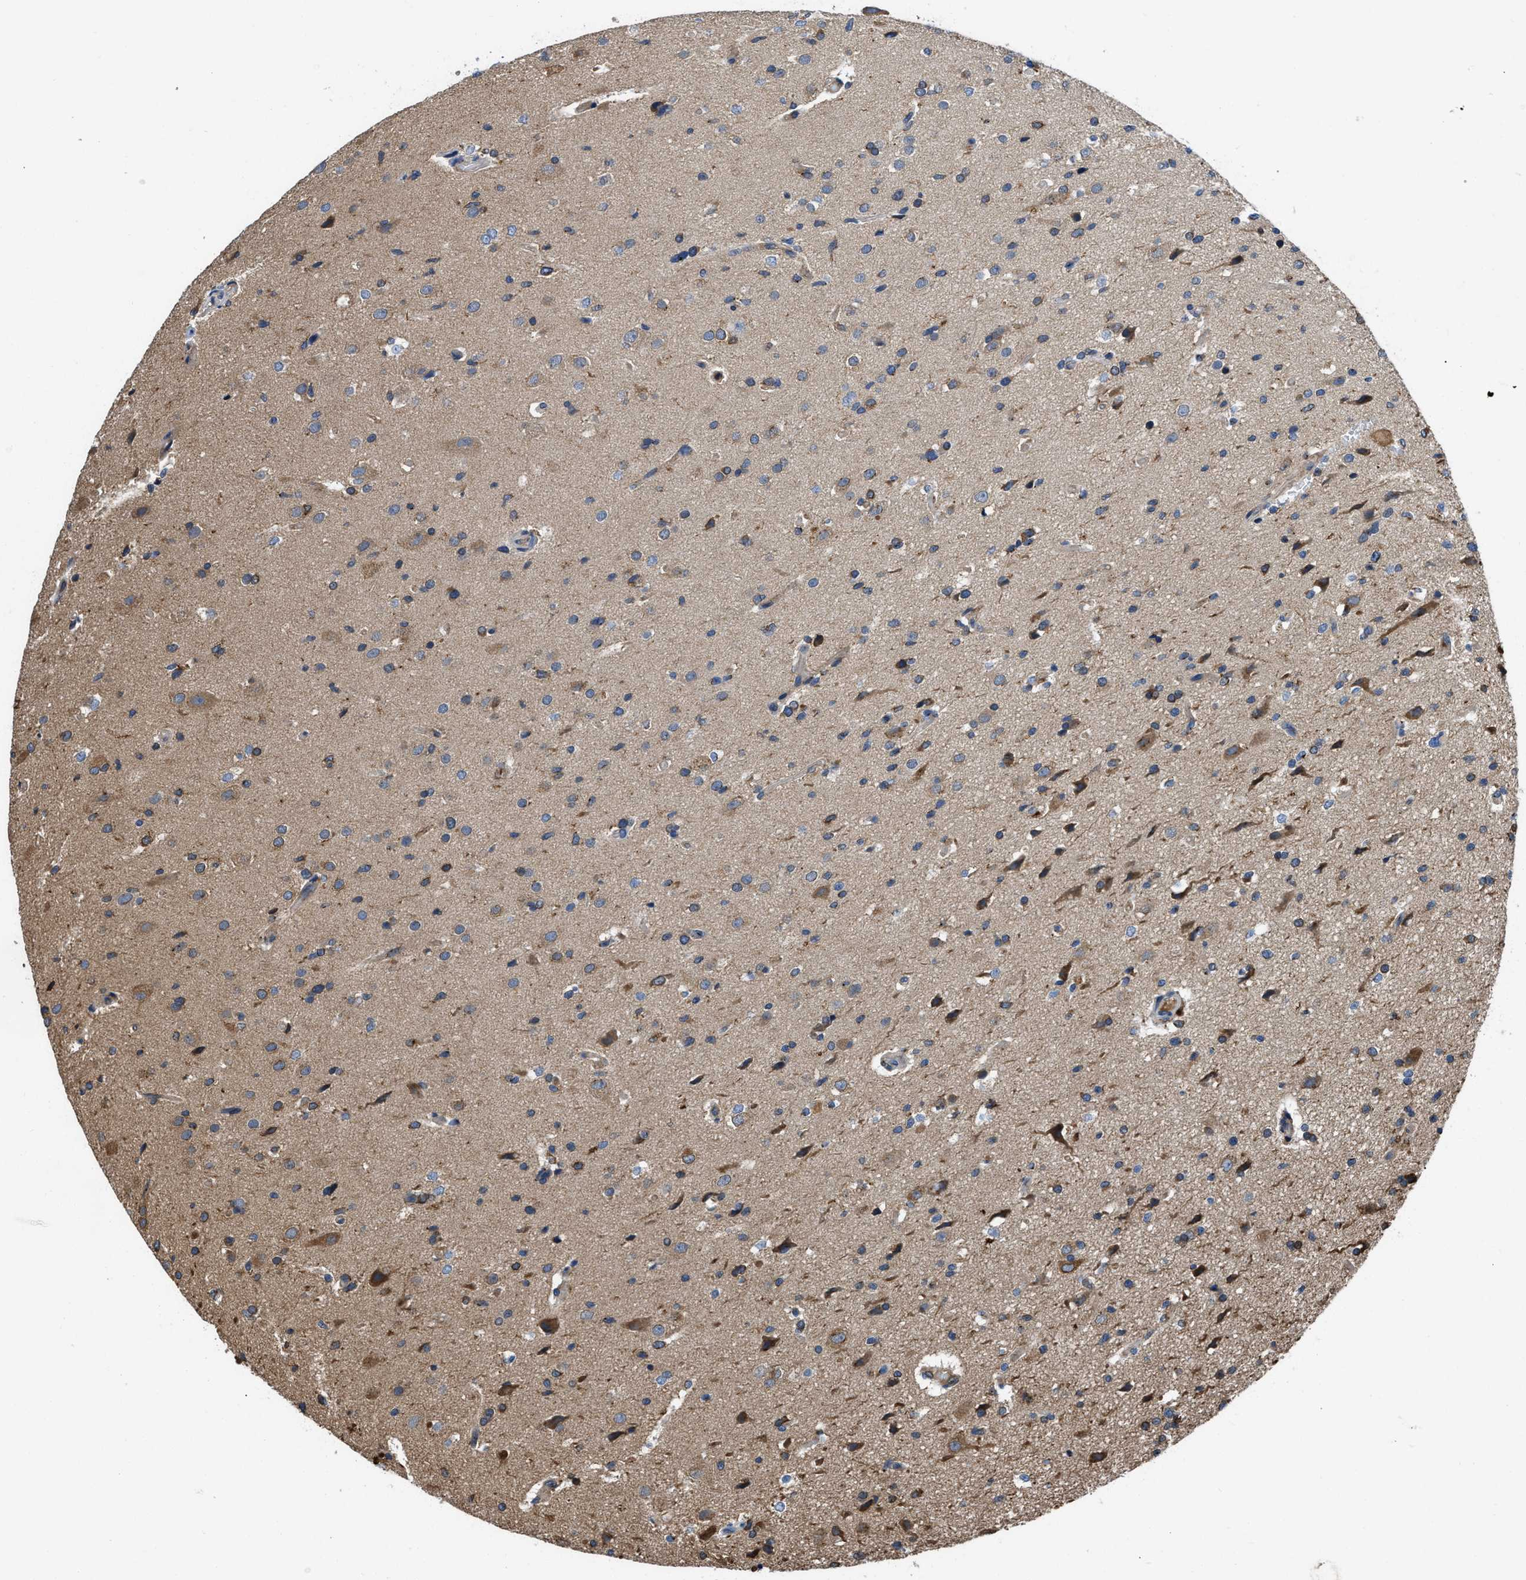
{"staining": {"intensity": "moderate", "quantity": "25%-75%", "location": "cytoplasmic/membranous"}, "tissue": "glioma", "cell_type": "Tumor cells", "image_type": "cancer", "snomed": [{"axis": "morphology", "description": "Glioma, malignant, High grade"}, {"axis": "topography", "description": "Brain"}], "caption": "The immunohistochemical stain highlights moderate cytoplasmic/membranous positivity in tumor cells of malignant glioma (high-grade) tissue. (Brightfield microscopy of DAB IHC at high magnification).", "gene": "ARL6IP5", "patient": {"sex": "male", "age": 33}}